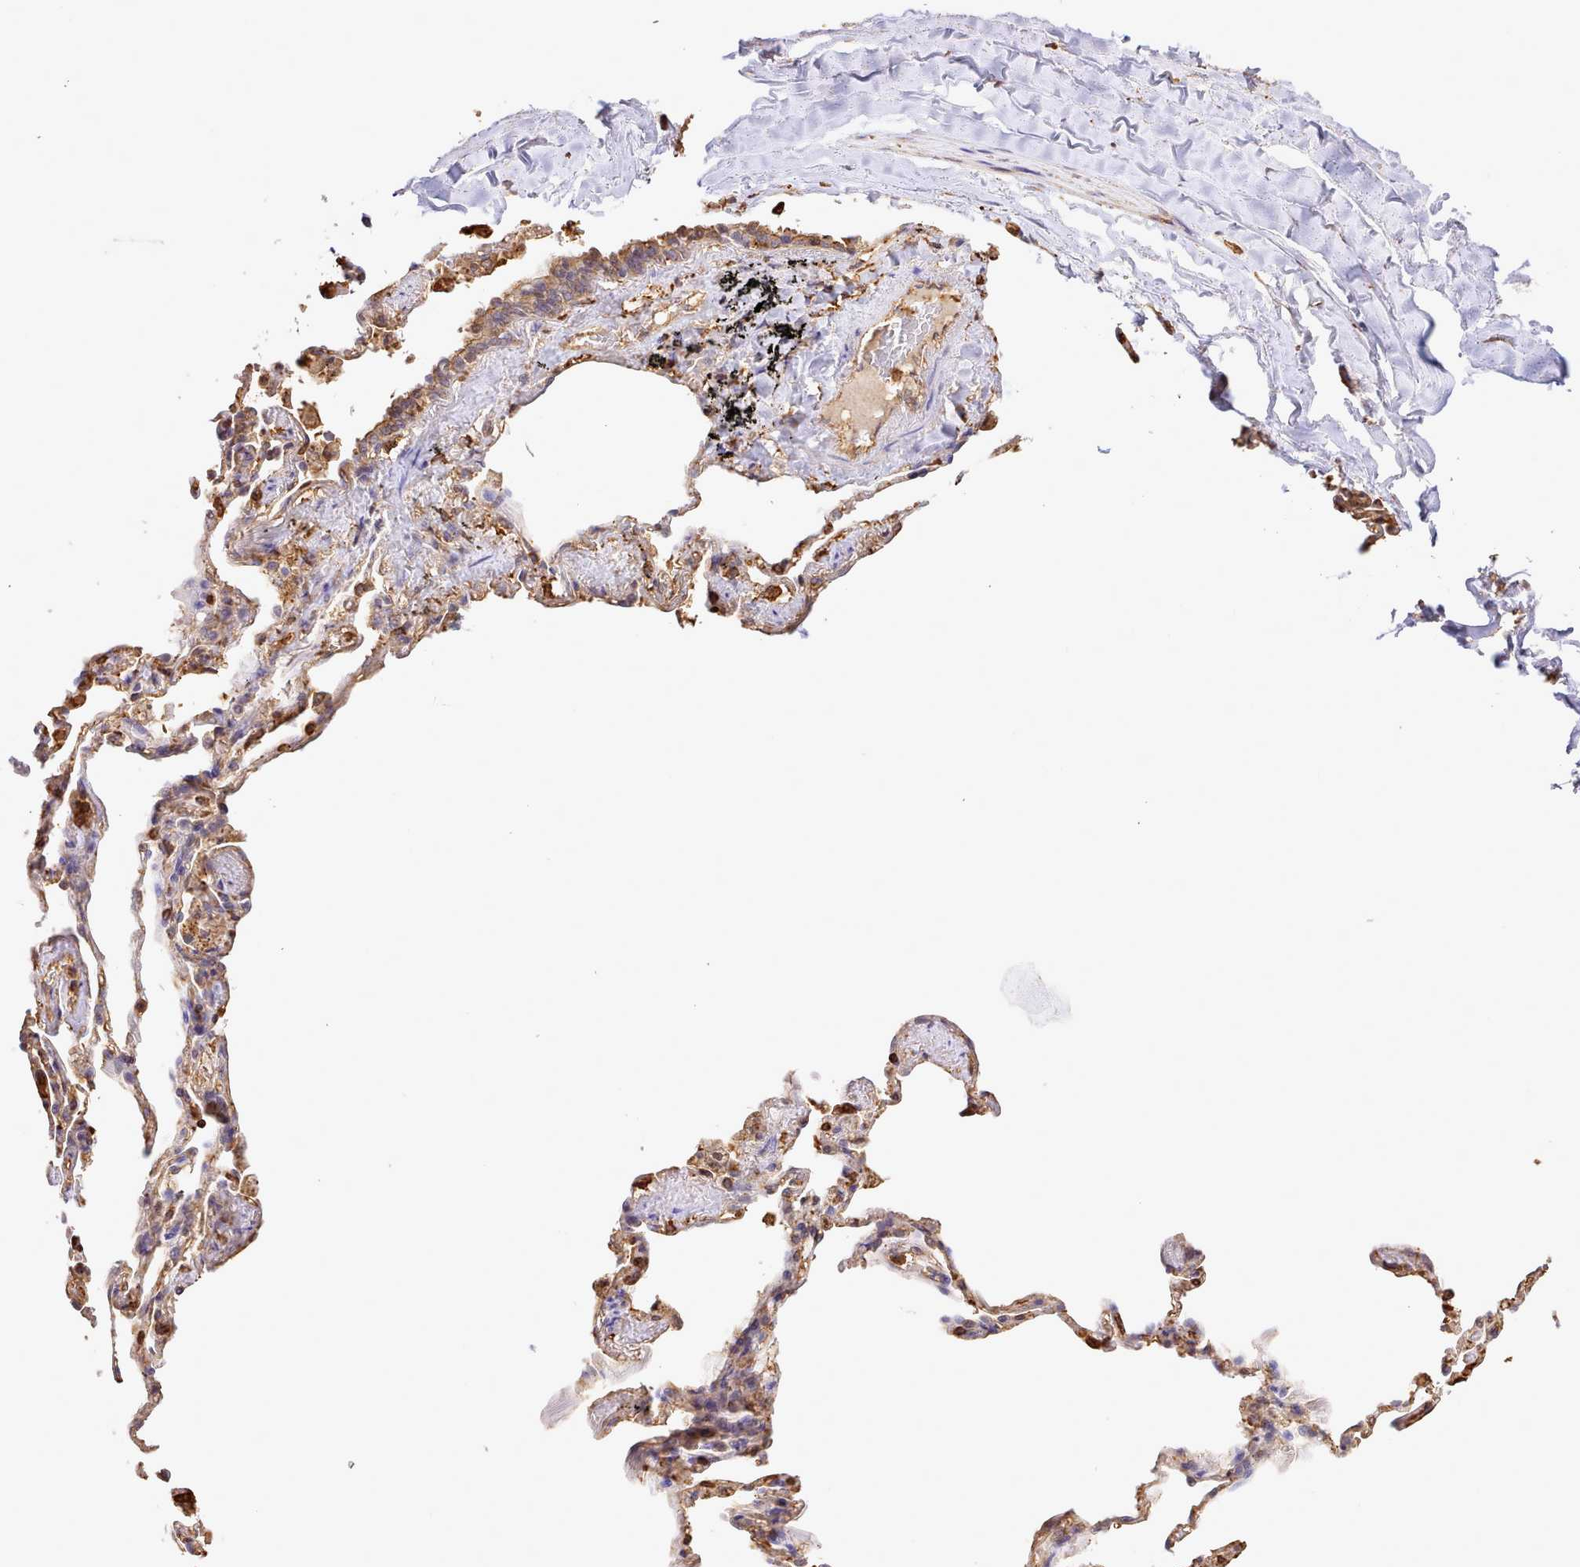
{"staining": {"intensity": "moderate", "quantity": "25%-75%", "location": "cytoplasmic/membranous"}, "tissue": "adipose tissue", "cell_type": "Adipocytes", "image_type": "normal", "snomed": [{"axis": "morphology", "description": "Normal tissue, NOS"}, {"axis": "topography", "description": "Lymph node"}, {"axis": "topography", "description": "Bronchus"}], "caption": "The micrograph exhibits immunohistochemical staining of unremarkable adipose tissue. There is moderate cytoplasmic/membranous expression is identified in about 25%-75% of adipocytes. The staining is performed using DAB brown chromogen to label protein expression. The nuclei are counter-stained blue using hematoxylin.", "gene": "CAPZA1", "patient": {"sex": "male", "age": 63}}